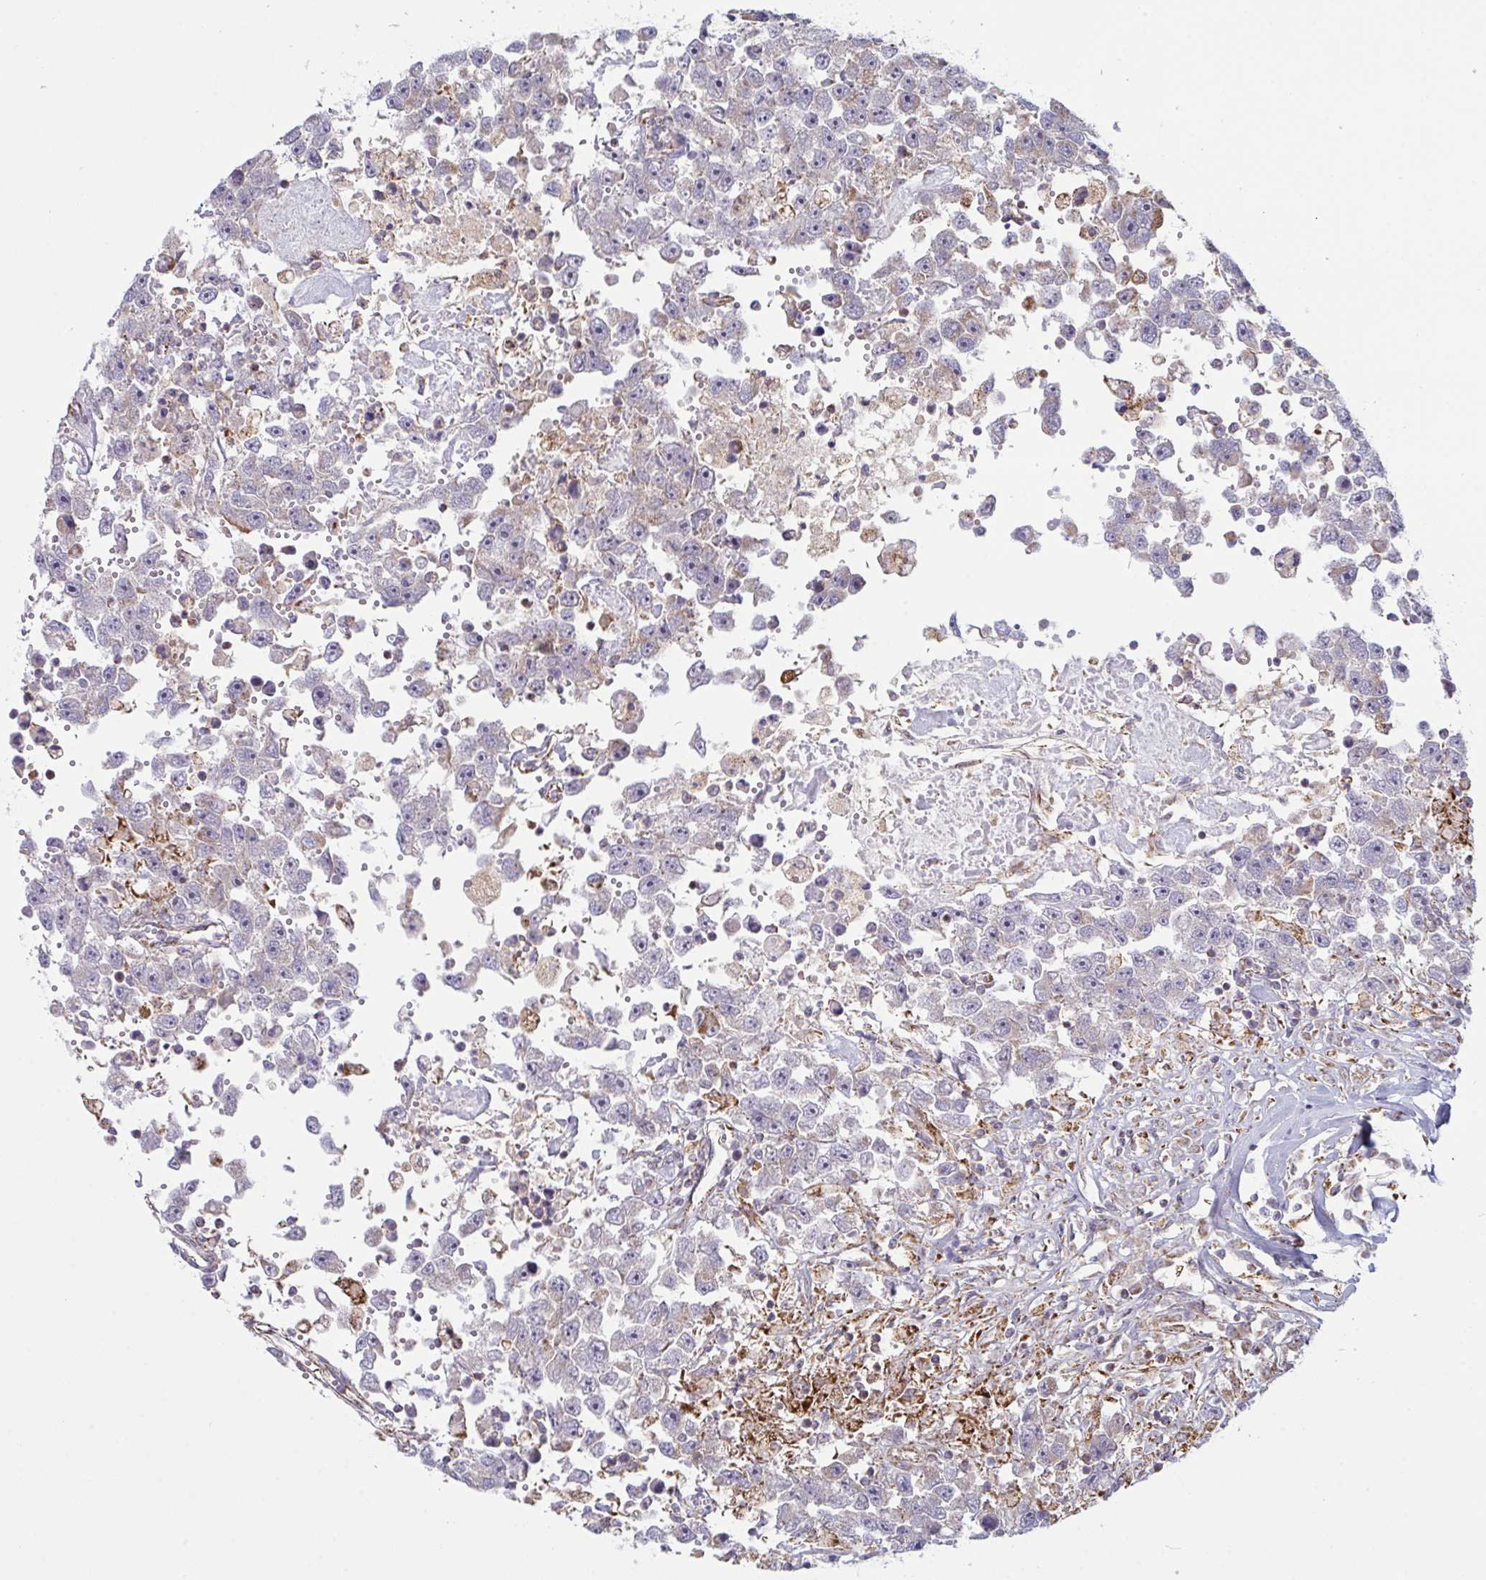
{"staining": {"intensity": "weak", "quantity": "<25%", "location": "cytoplasmic/membranous"}, "tissue": "testis cancer", "cell_type": "Tumor cells", "image_type": "cancer", "snomed": [{"axis": "morphology", "description": "Carcinoma, Embryonal, NOS"}, {"axis": "topography", "description": "Testis"}], "caption": "This is a micrograph of immunohistochemistry (IHC) staining of testis cancer (embryonal carcinoma), which shows no expression in tumor cells.", "gene": "XAF1", "patient": {"sex": "male", "age": 83}}